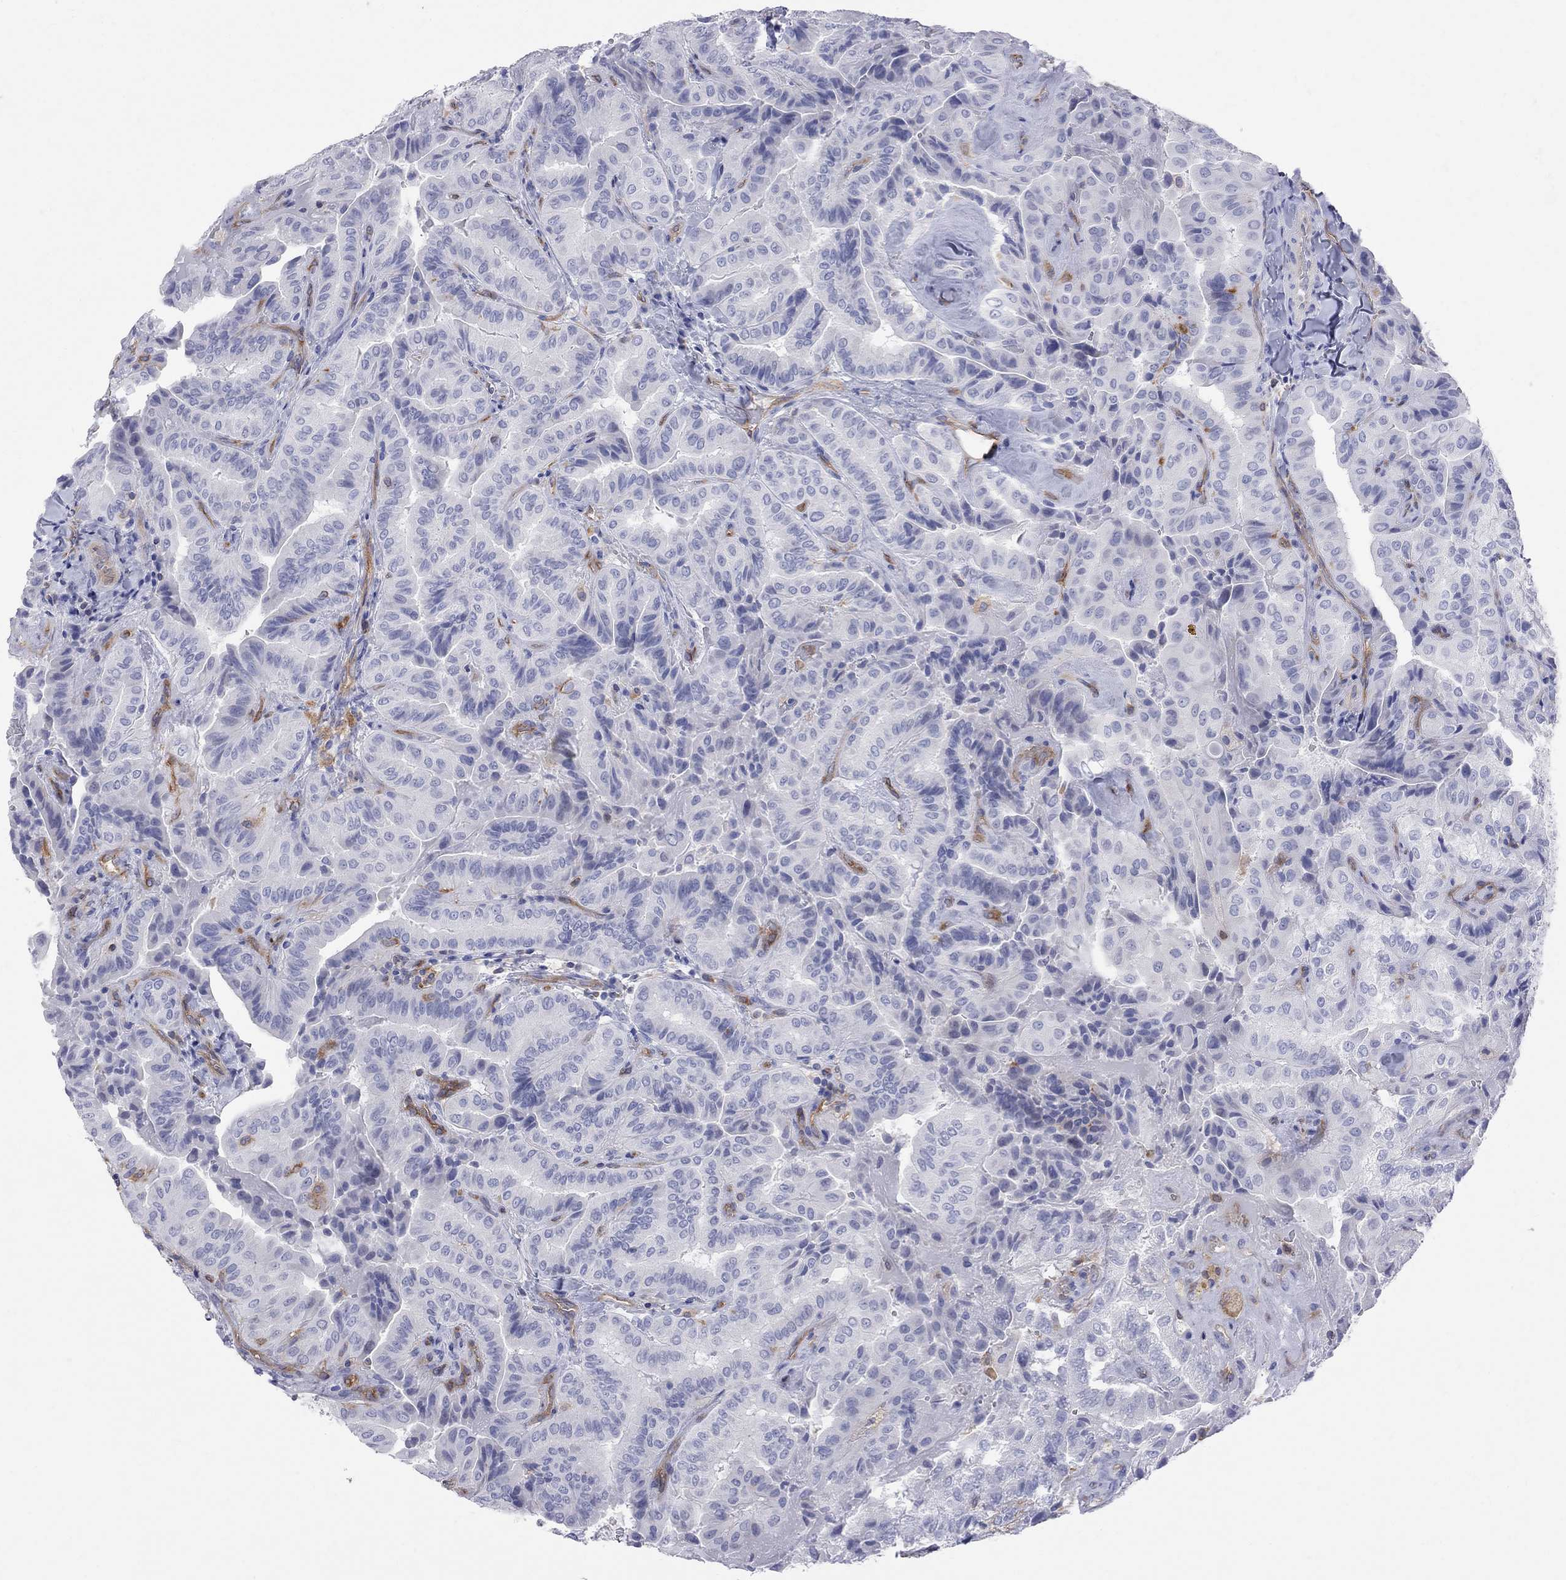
{"staining": {"intensity": "negative", "quantity": "none", "location": "none"}, "tissue": "thyroid cancer", "cell_type": "Tumor cells", "image_type": "cancer", "snomed": [{"axis": "morphology", "description": "Papillary adenocarcinoma, NOS"}, {"axis": "topography", "description": "Thyroid gland"}], "caption": "Immunohistochemistry (IHC) photomicrograph of thyroid cancer stained for a protein (brown), which exhibits no staining in tumor cells.", "gene": "ABI3", "patient": {"sex": "female", "age": 68}}